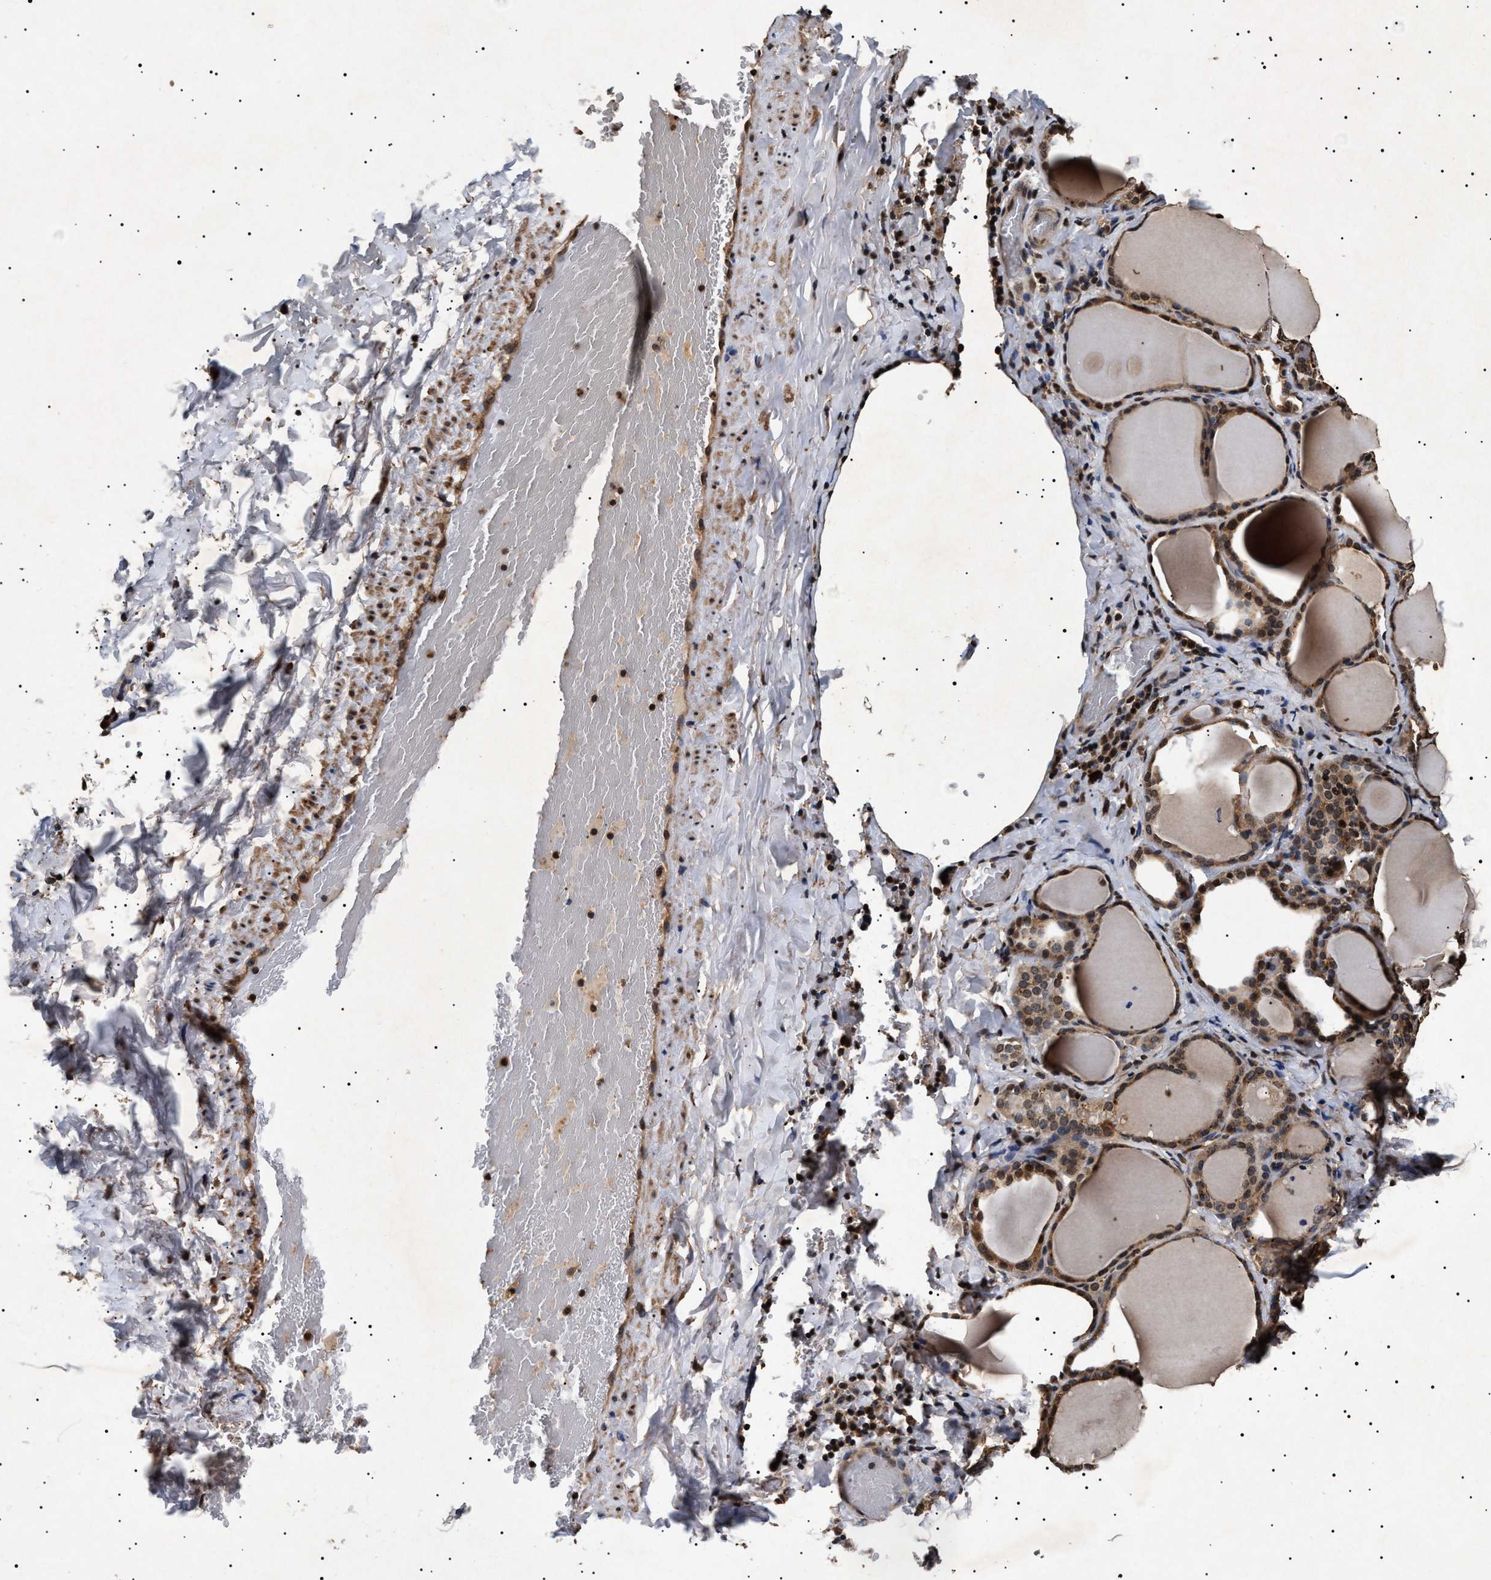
{"staining": {"intensity": "strong", "quantity": ">75%", "location": "cytoplasmic/membranous,nuclear"}, "tissue": "thyroid gland", "cell_type": "Glandular cells", "image_type": "normal", "snomed": [{"axis": "morphology", "description": "Normal tissue, NOS"}, {"axis": "morphology", "description": "Papillary adenocarcinoma, NOS"}, {"axis": "topography", "description": "Thyroid gland"}], "caption": "Glandular cells demonstrate high levels of strong cytoplasmic/membranous,nuclear positivity in about >75% of cells in normal thyroid gland.", "gene": "KIF21A", "patient": {"sex": "female", "age": 30}}